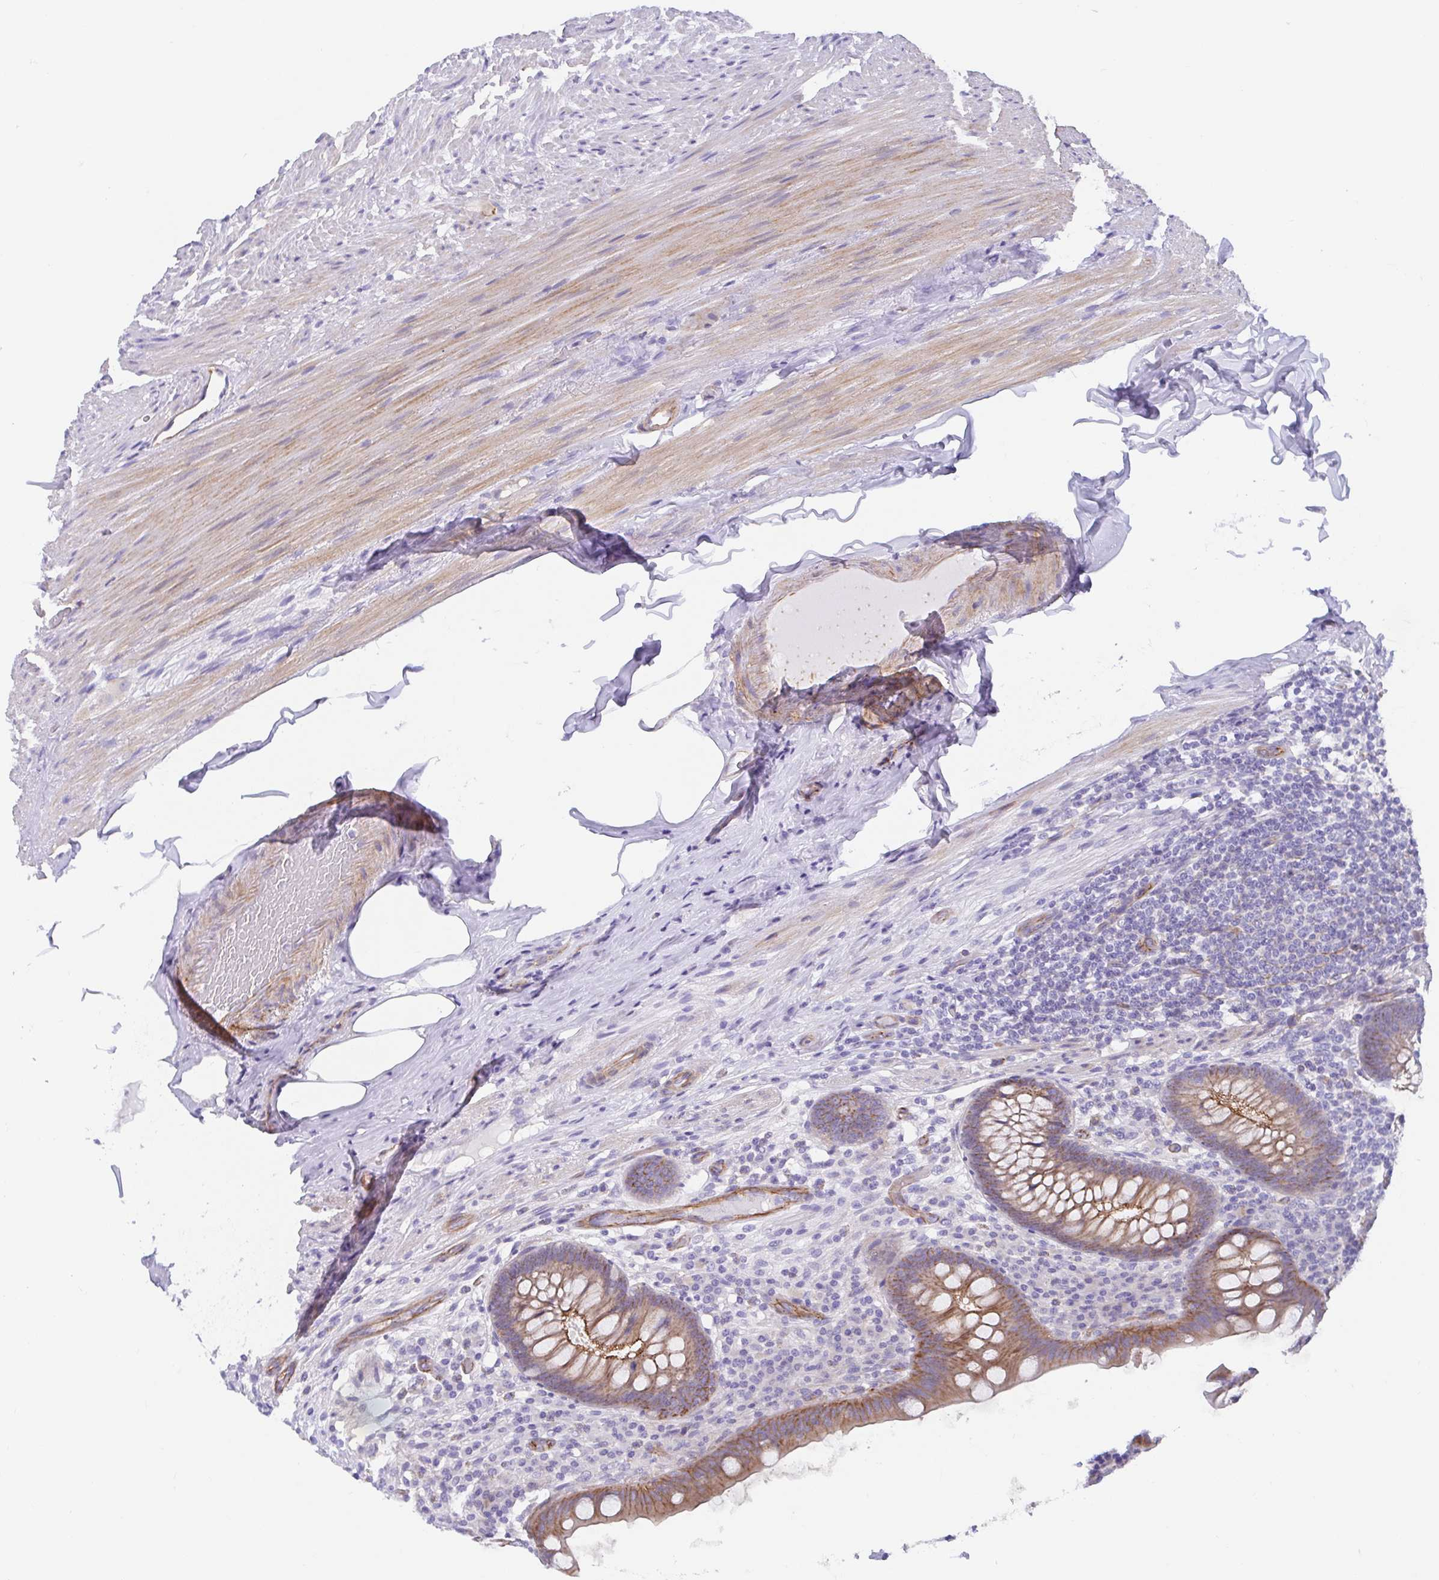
{"staining": {"intensity": "moderate", "quantity": ">75%", "location": "cytoplasmic/membranous"}, "tissue": "appendix", "cell_type": "Glandular cells", "image_type": "normal", "snomed": [{"axis": "morphology", "description": "Normal tissue, NOS"}, {"axis": "topography", "description": "Appendix"}], "caption": "Human appendix stained with a brown dye shows moderate cytoplasmic/membranous positive positivity in approximately >75% of glandular cells.", "gene": "TRAM2", "patient": {"sex": "male", "age": 71}}